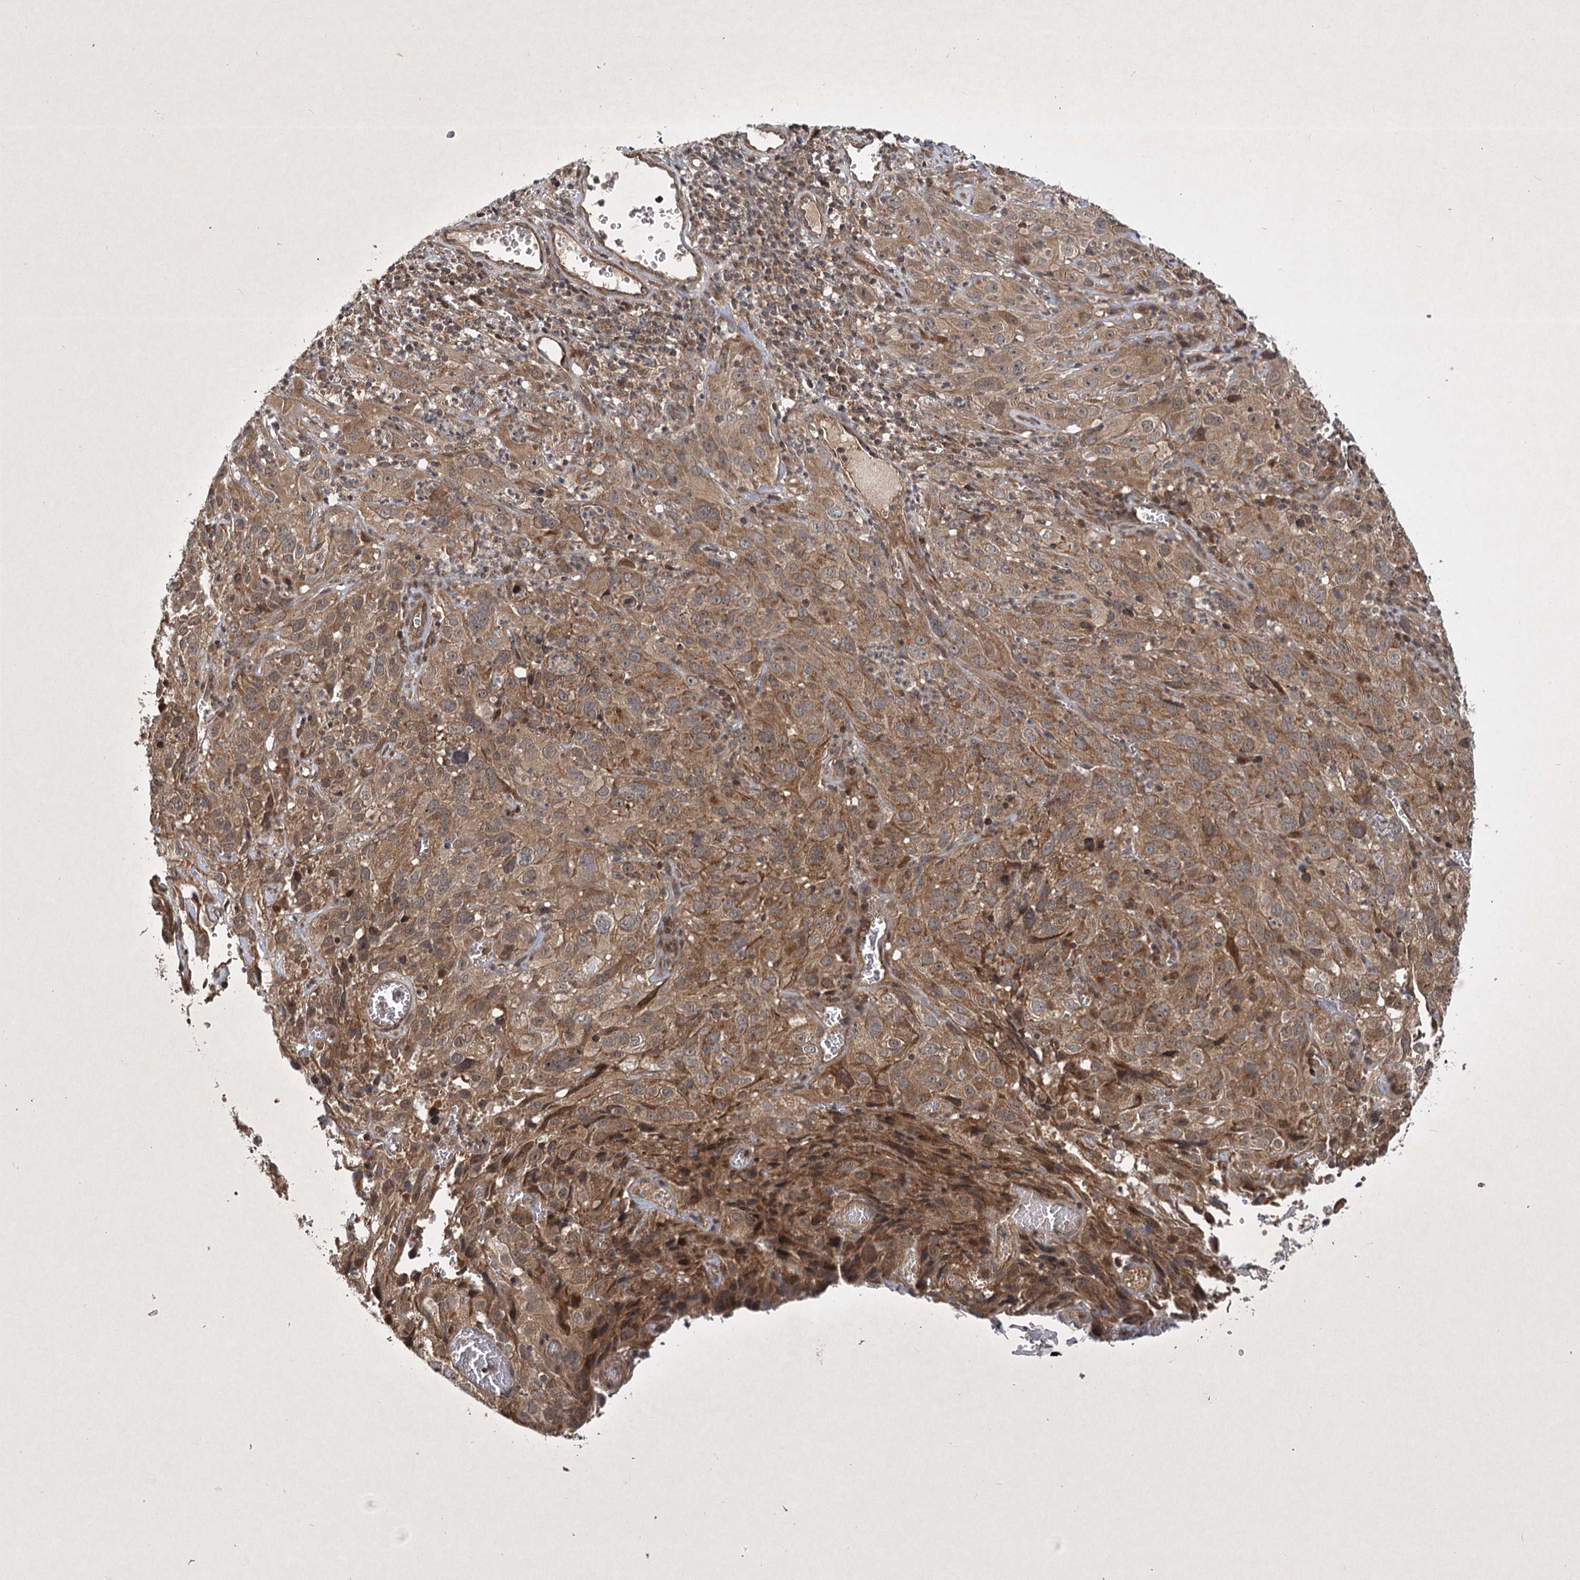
{"staining": {"intensity": "moderate", "quantity": ">75%", "location": "cytoplasmic/membranous"}, "tissue": "cervical cancer", "cell_type": "Tumor cells", "image_type": "cancer", "snomed": [{"axis": "morphology", "description": "Squamous cell carcinoma, NOS"}, {"axis": "topography", "description": "Cervix"}], "caption": "Cervical cancer was stained to show a protein in brown. There is medium levels of moderate cytoplasmic/membranous expression in approximately >75% of tumor cells. (DAB (3,3'-diaminobenzidine) = brown stain, brightfield microscopy at high magnification).", "gene": "INSIG2", "patient": {"sex": "female", "age": 32}}